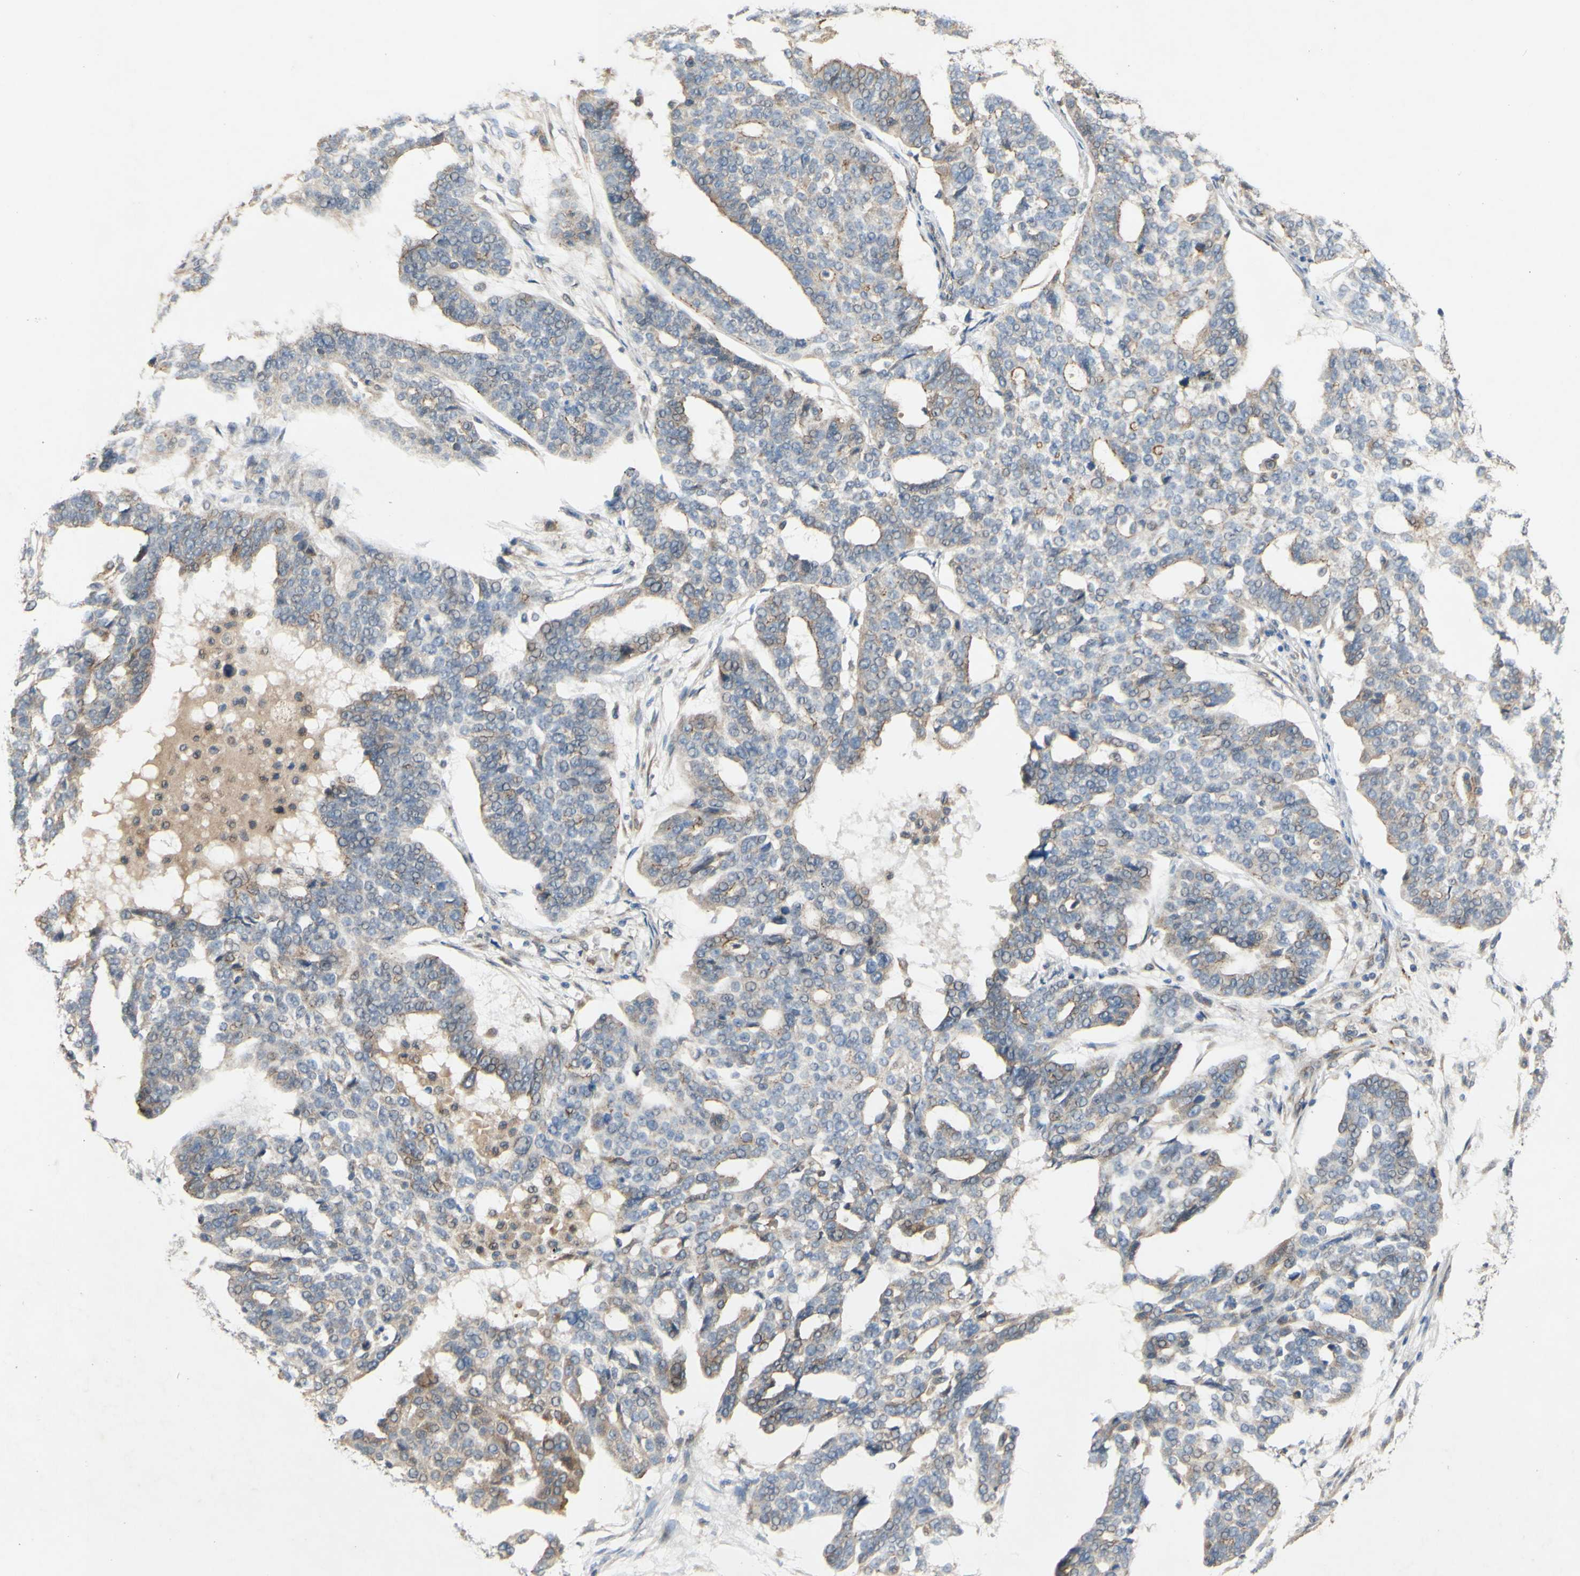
{"staining": {"intensity": "moderate", "quantity": "25%-75%", "location": "cytoplasmic/membranous,nuclear"}, "tissue": "ovarian cancer", "cell_type": "Tumor cells", "image_type": "cancer", "snomed": [{"axis": "morphology", "description": "Cystadenocarcinoma, serous, NOS"}, {"axis": "topography", "description": "Ovary"}], "caption": "Ovarian cancer (serous cystadenocarcinoma) stained for a protein (brown) exhibits moderate cytoplasmic/membranous and nuclear positive staining in about 25%-75% of tumor cells.", "gene": "PDGFB", "patient": {"sex": "female", "age": 59}}